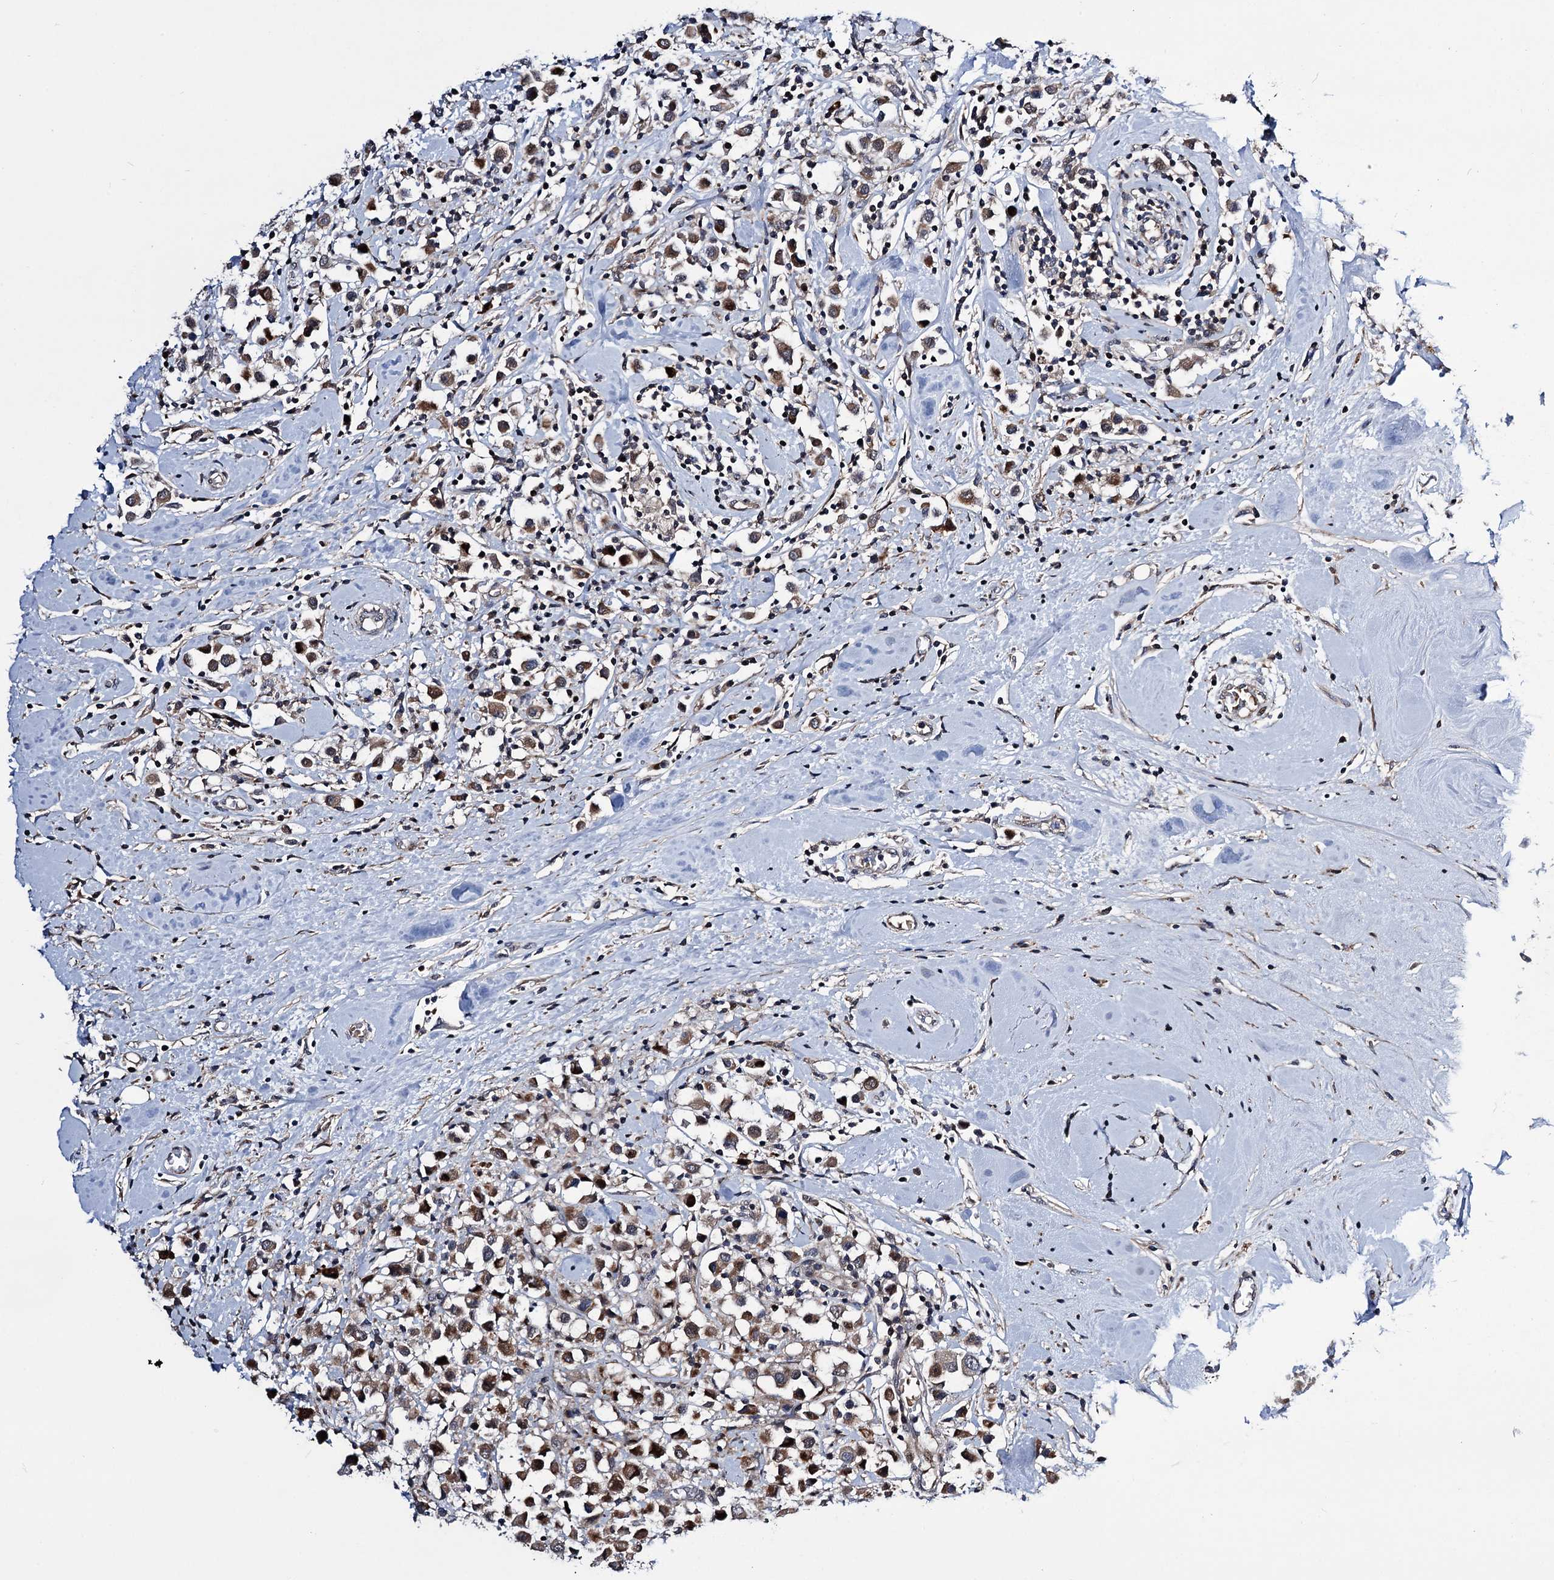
{"staining": {"intensity": "moderate", "quantity": ">75%", "location": "cytoplasmic/membranous,nuclear"}, "tissue": "breast cancer", "cell_type": "Tumor cells", "image_type": "cancer", "snomed": [{"axis": "morphology", "description": "Duct carcinoma"}, {"axis": "topography", "description": "Breast"}], "caption": "Brown immunohistochemical staining in human breast infiltrating ductal carcinoma displays moderate cytoplasmic/membranous and nuclear staining in approximately >75% of tumor cells. The staining was performed using DAB, with brown indicating positive protein expression. Nuclei are stained blue with hematoxylin.", "gene": "UBR1", "patient": {"sex": "female", "age": 61}}